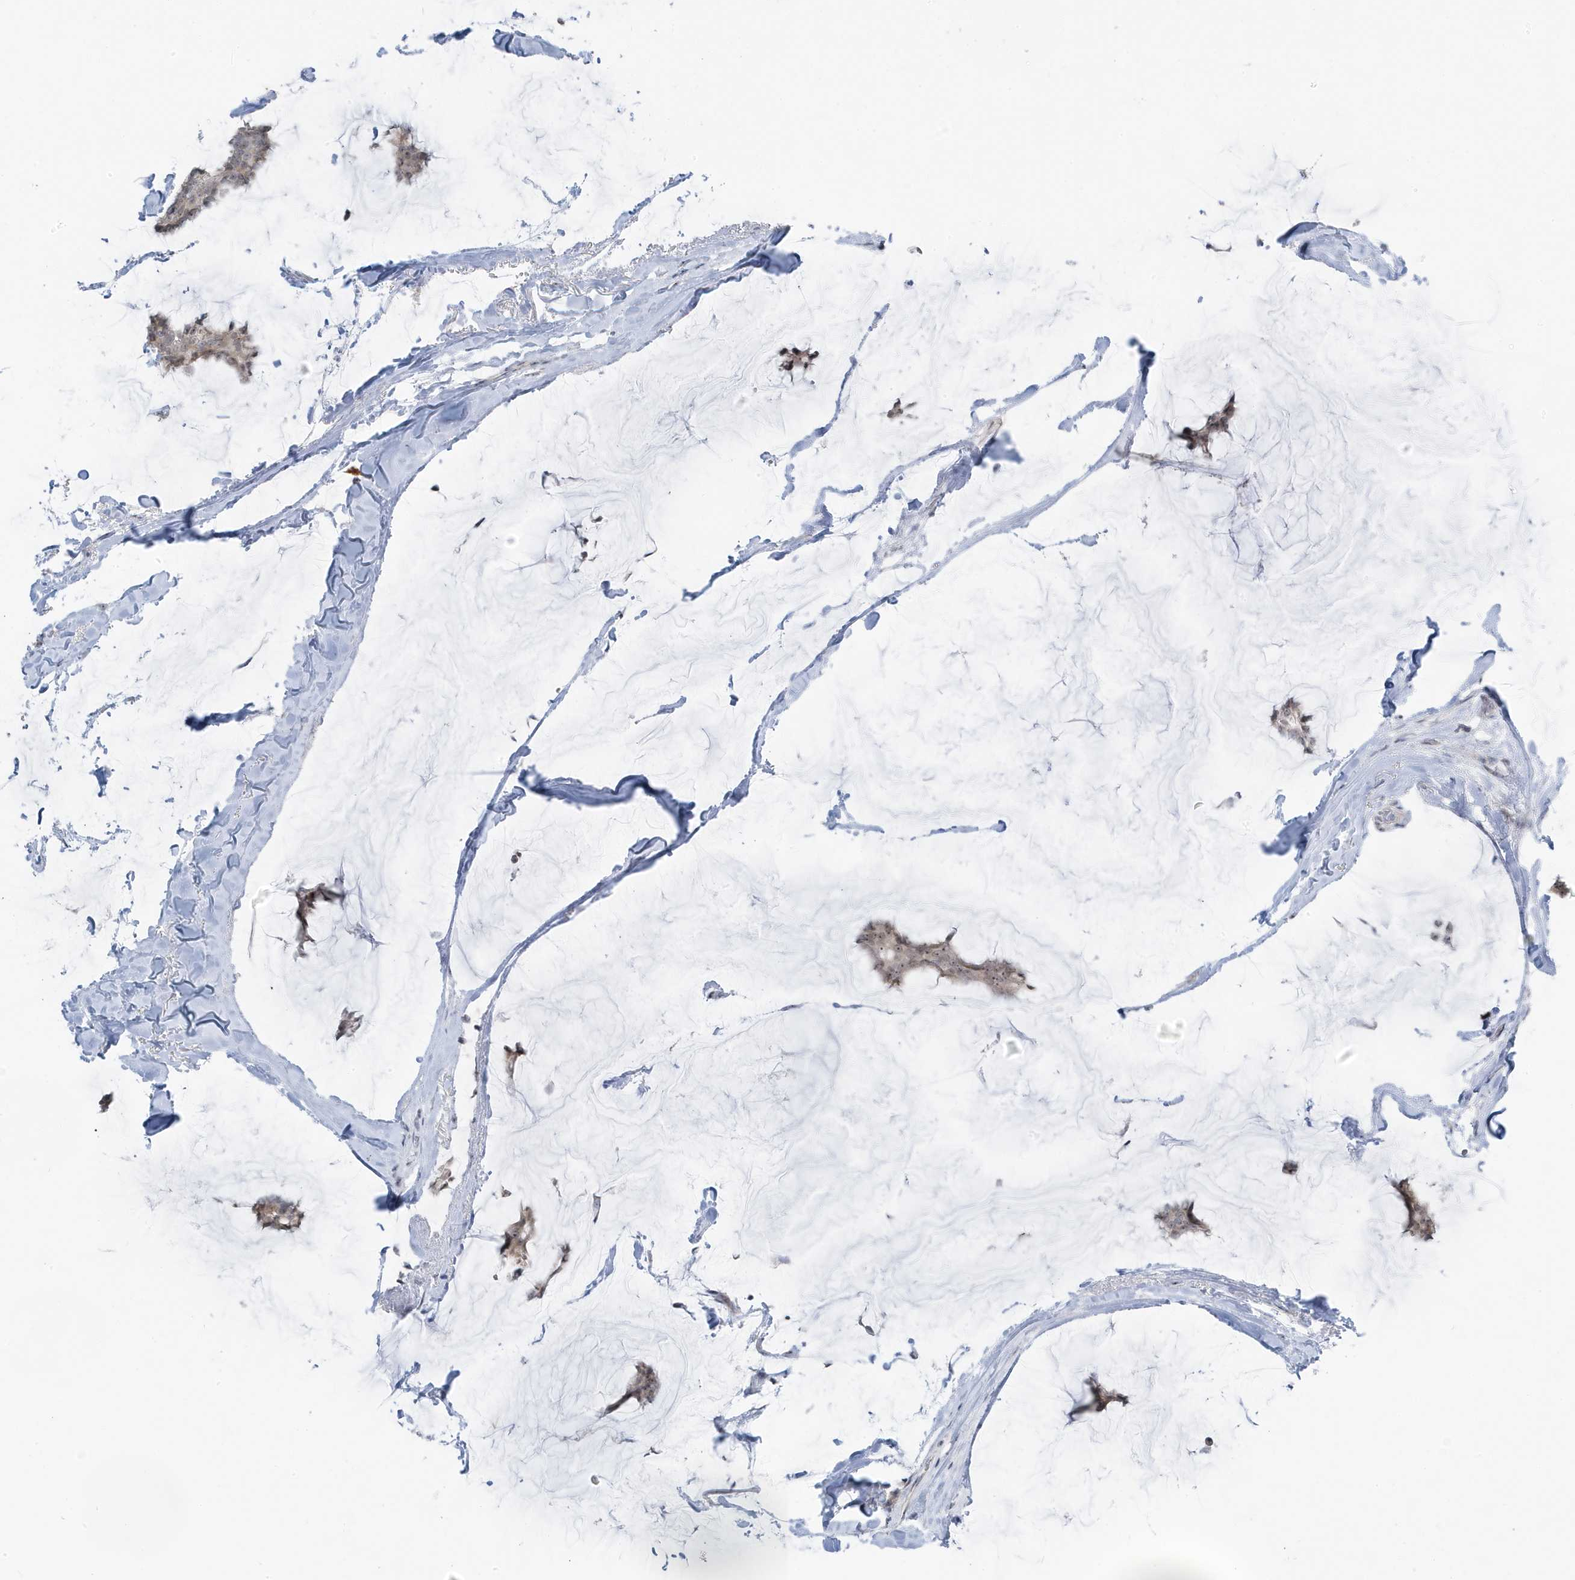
{"staining": {"intensity": "weak", "quantity": "25%-75%", "location": "nuclear"}, "tissue": "breast cancer", "cell_type": "Tumor cells", "image_type": "cancer", "snomed": [{"axis": "morphology", "description": "Duct carcinoma"}, {"axis": "topography", "description": "Breast"}], "caption": "Human infiltrating ductal carcinoma (breast) stained for a protein (brown) shows weak nuclear positive positivity in approximately 25%-75% of tumor cells.", "gene": "TSEN15", "patient": {"sex": "female", "age": 93}}